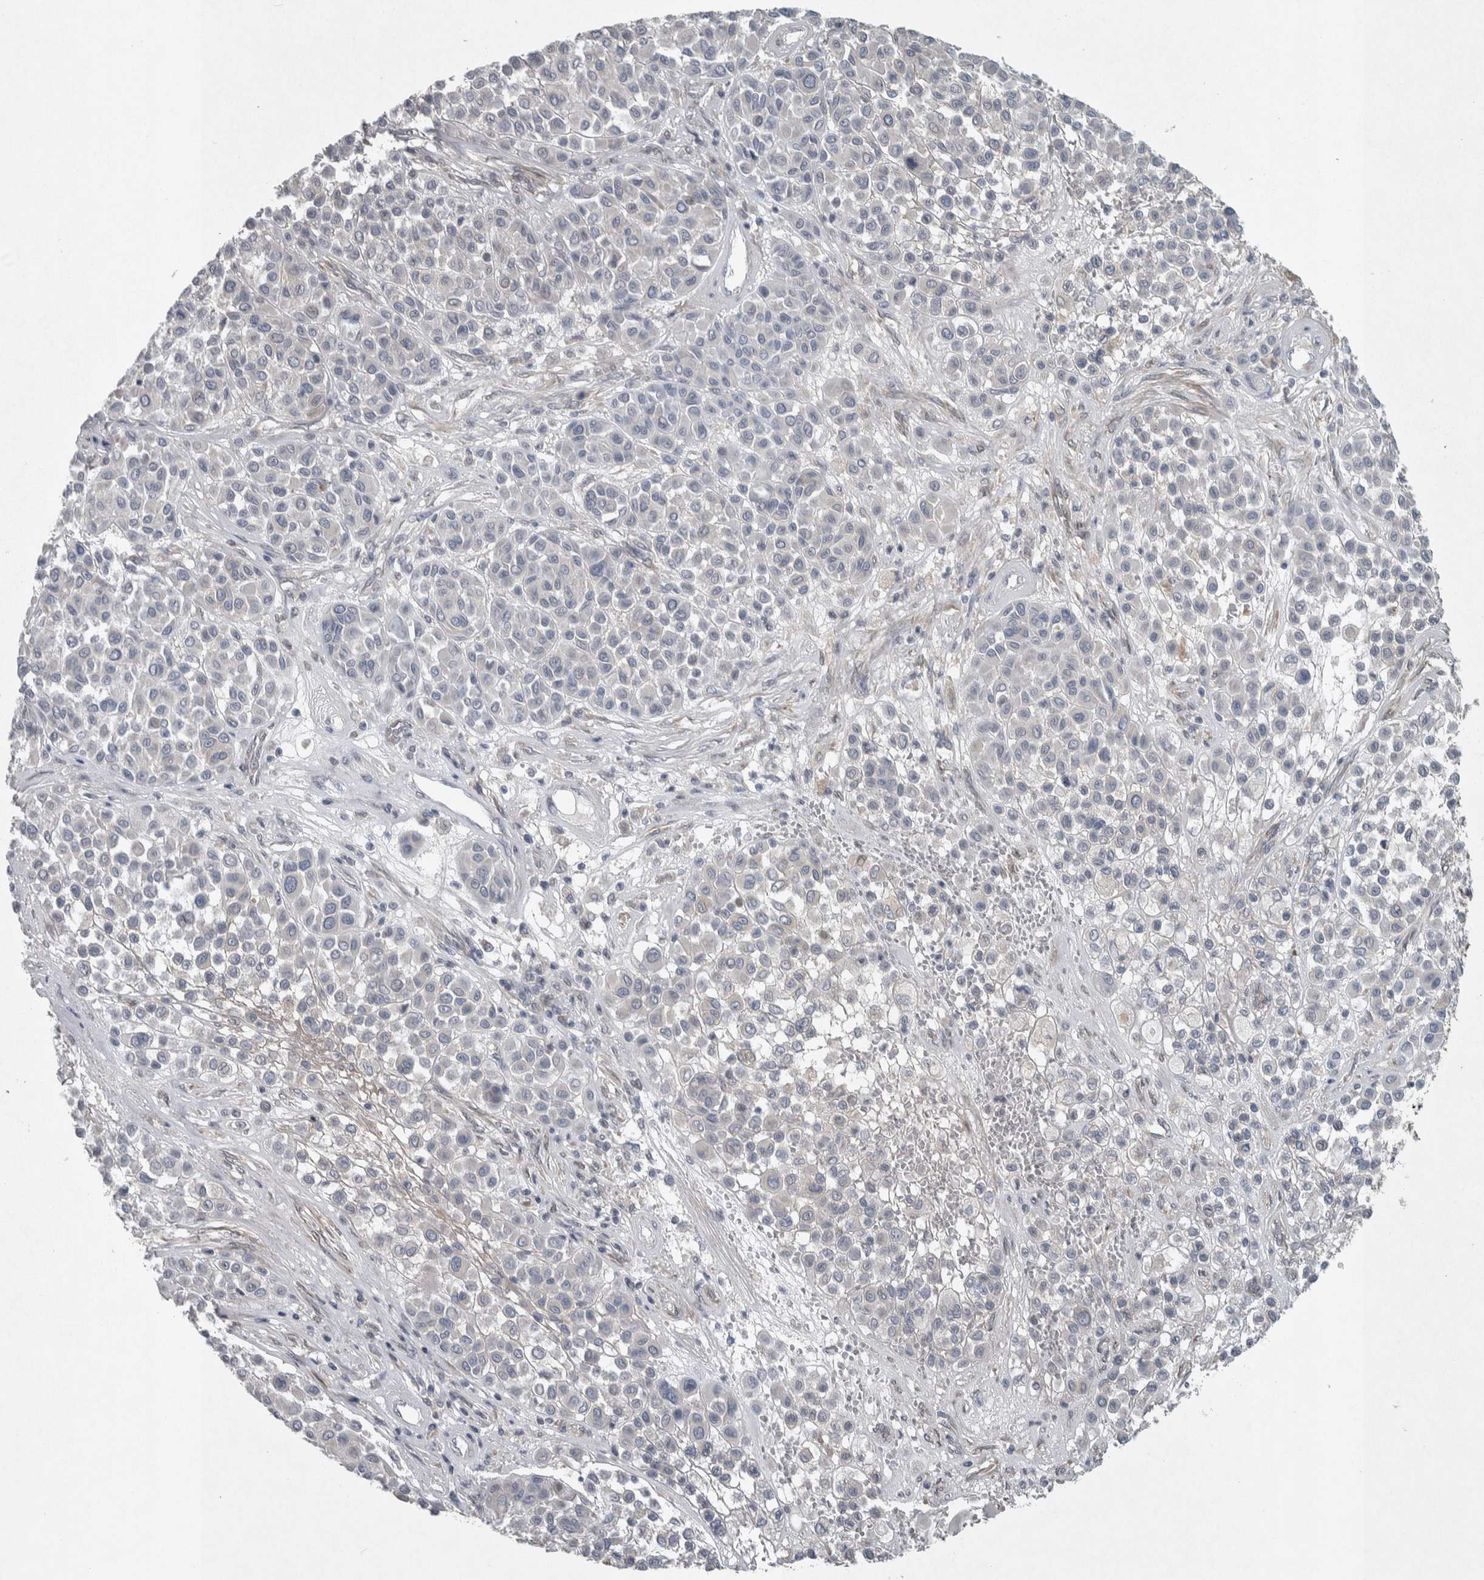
{"staining": {"intensity": "negative", "quantity": "none", "location": "none"}, "tissue": "melanoma", "cell_type": "Tumor cells", "image_type": "cancer", "snomed": [{"axis": "morphology", "description": "Malignant melanoma, Metastatic site"}, {"axis": "topography", "description": "Soft tissue"}], "caption": "This image is of melanoma stained with IHC to label a protein in brown with the nuclei are counter-stained blue. There is no staining in tumor cells.", "gene": "SIGMAR1", "patient": {"sex": "male", "age": 41}}